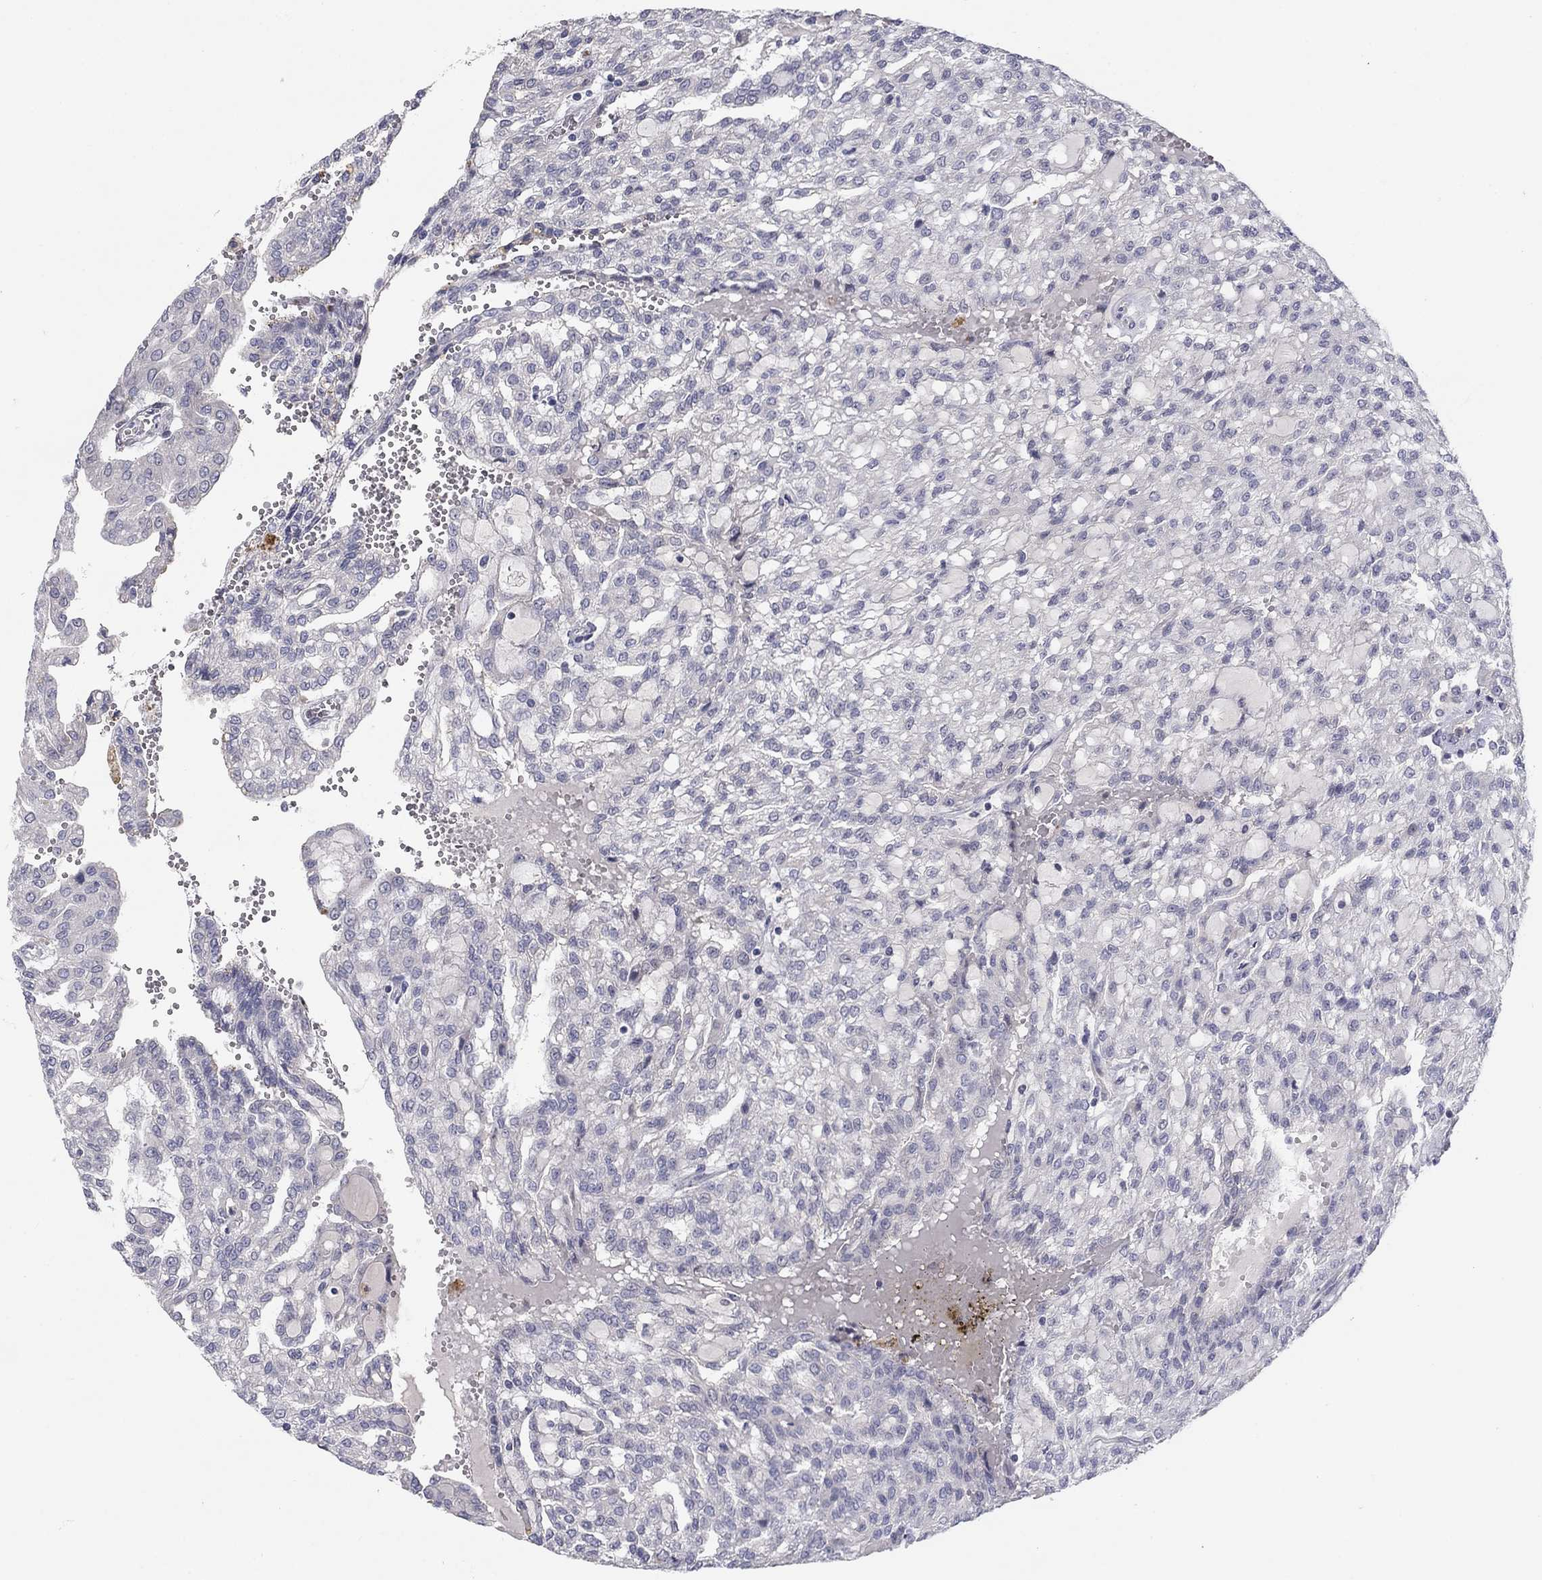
{"staining": {"intensity": "negative", "quantity": "none", "location": "none"}, "tissue": "renal cancer", "cell_type": "Tumor cells", "image_type": "cancer", "snomed": [{"axis": "morphology", "description": "Adenocarcinoma, NOS"}, {"axis": "topography", "description": "Kidney"}], "caption": "A high-resolution micrograph shows IHC staining of adenocarcinoma (renal), which demonstrates no significant staining in tumor cells.", "gene": "AMN1", "patient": {"sex": "male", "age": 63}}